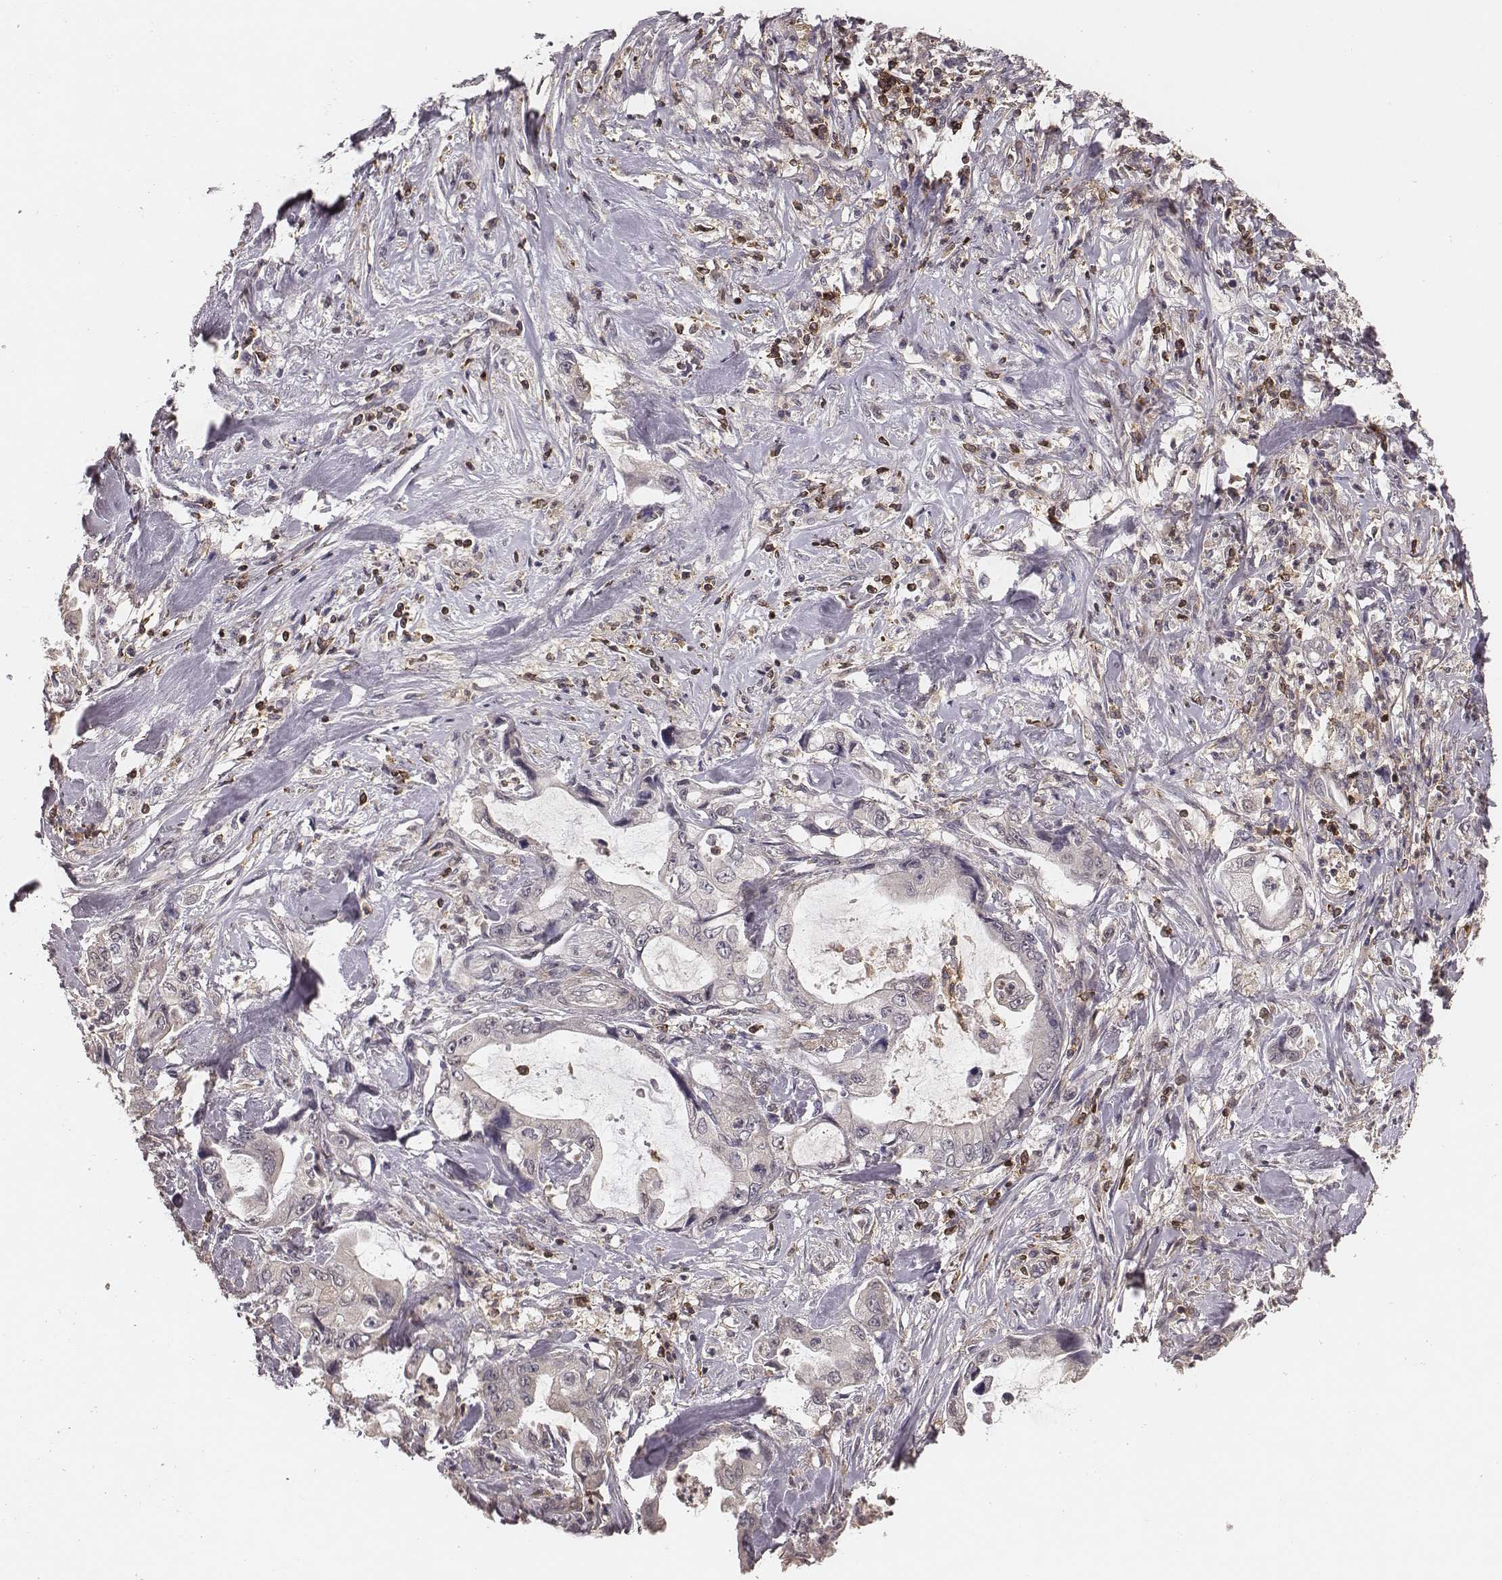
{"staining": {"intensity": "negative", "quantity": "none", "location": "none"}, "tissue": "stomach cancer", "cell_type": "Tumor cells", "image_type": "cancer", "snomed": [{"axis": "morphology", "description": "Adenocarcinoma, NOS"}, {"axis": "topography", "description": "Pancreas"}, {"axis": "topography", "description": "Stomach, upper"}], "caption": "Immunohistochemistry of human stomach cancer (adenocarcinoma) reveals no expression in tumor cells.", "gene": "PILRA", "patient": {"sex": "male", "age": 77}}